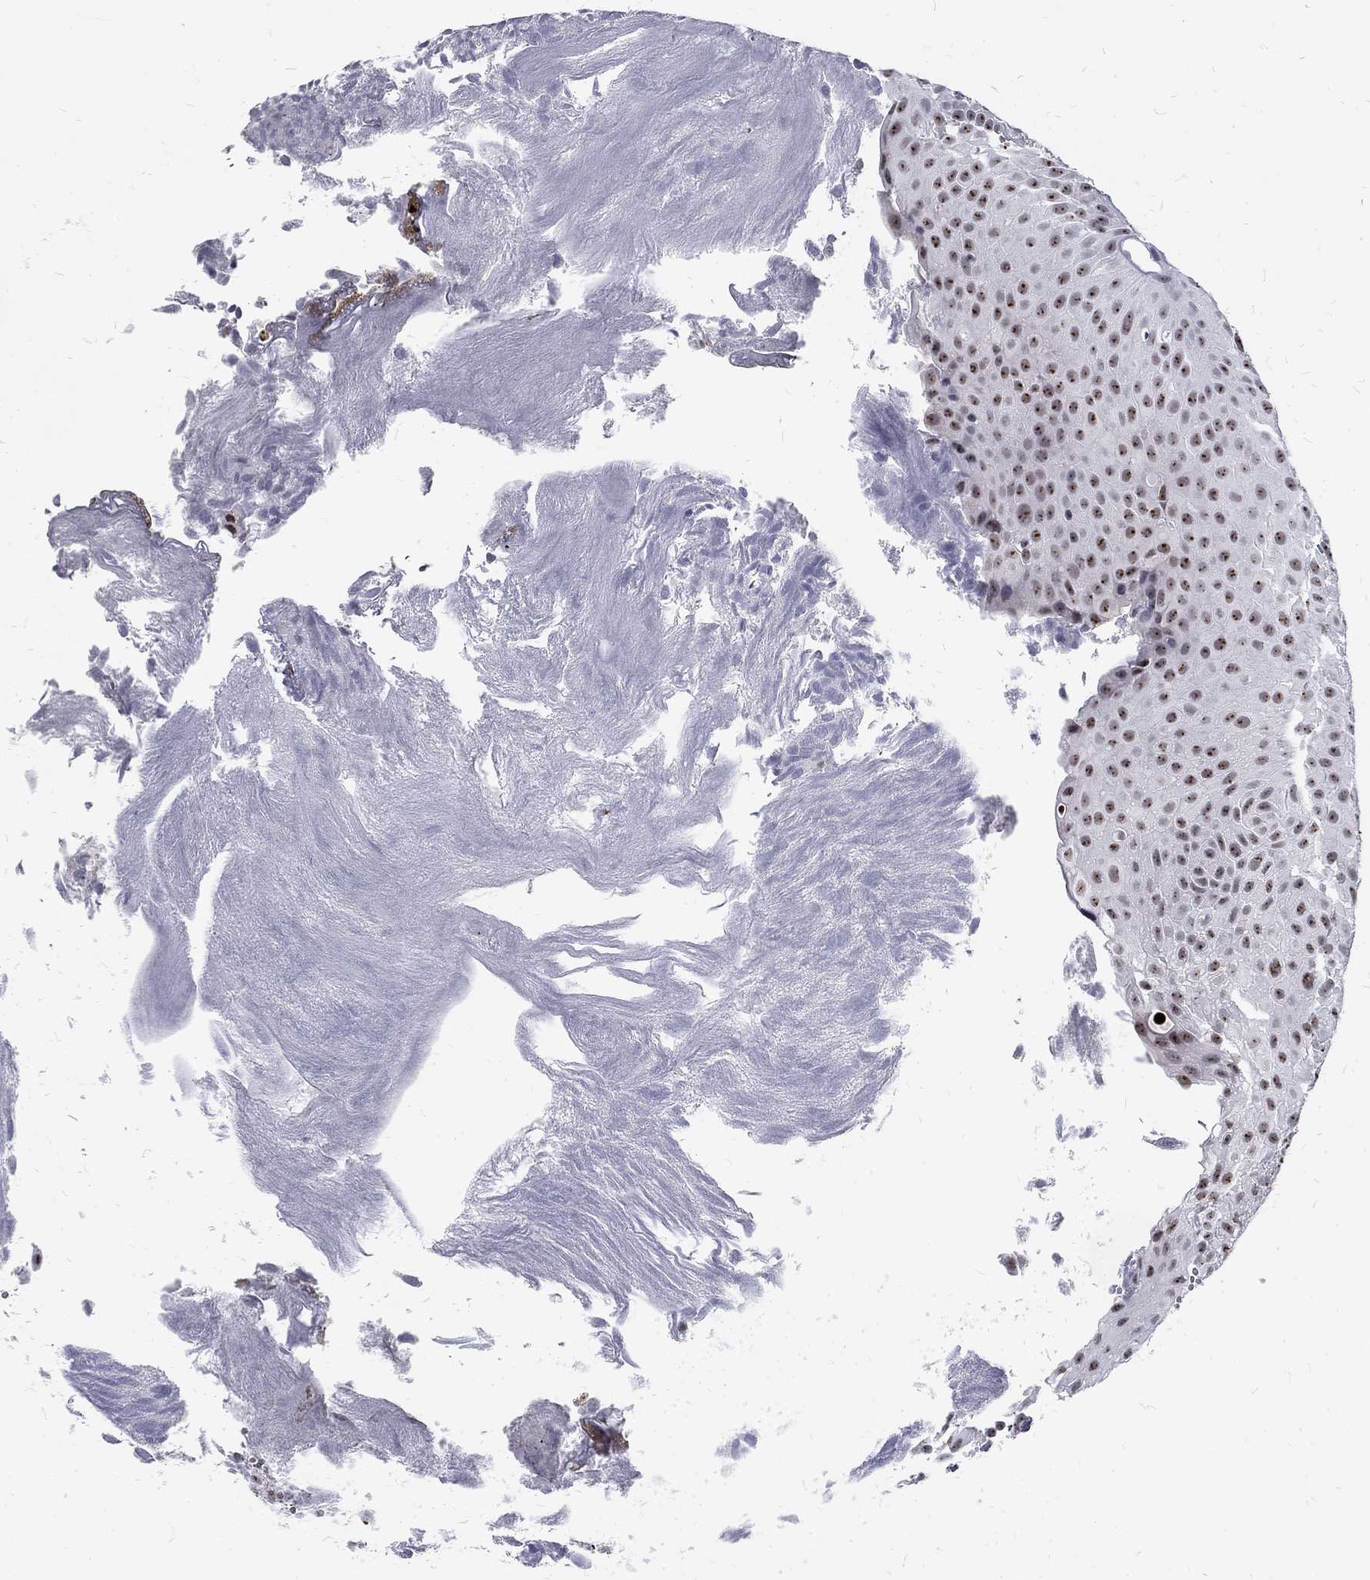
{"staining": {"intensity": "weak", "quantity": "25%-75%", "location": "nuclear"}, "tissue": "urothelial cancer", "cell_type": "Tumor cells", "image_type": "cancer", "snomed": [{"axis": "morphology", "description": "Urothelial carcinoma, Low grade"}, {"axis": "topography", "description": "Urinary bladder"}], "caption": "Human urothelial carcinoma (low-grade) stained with a brown dye displays weak nuclear positive staining in about 25%-75% of tumor cells.", "gene": "SNORC", "patient": {"sex": "male", "age": 52}}